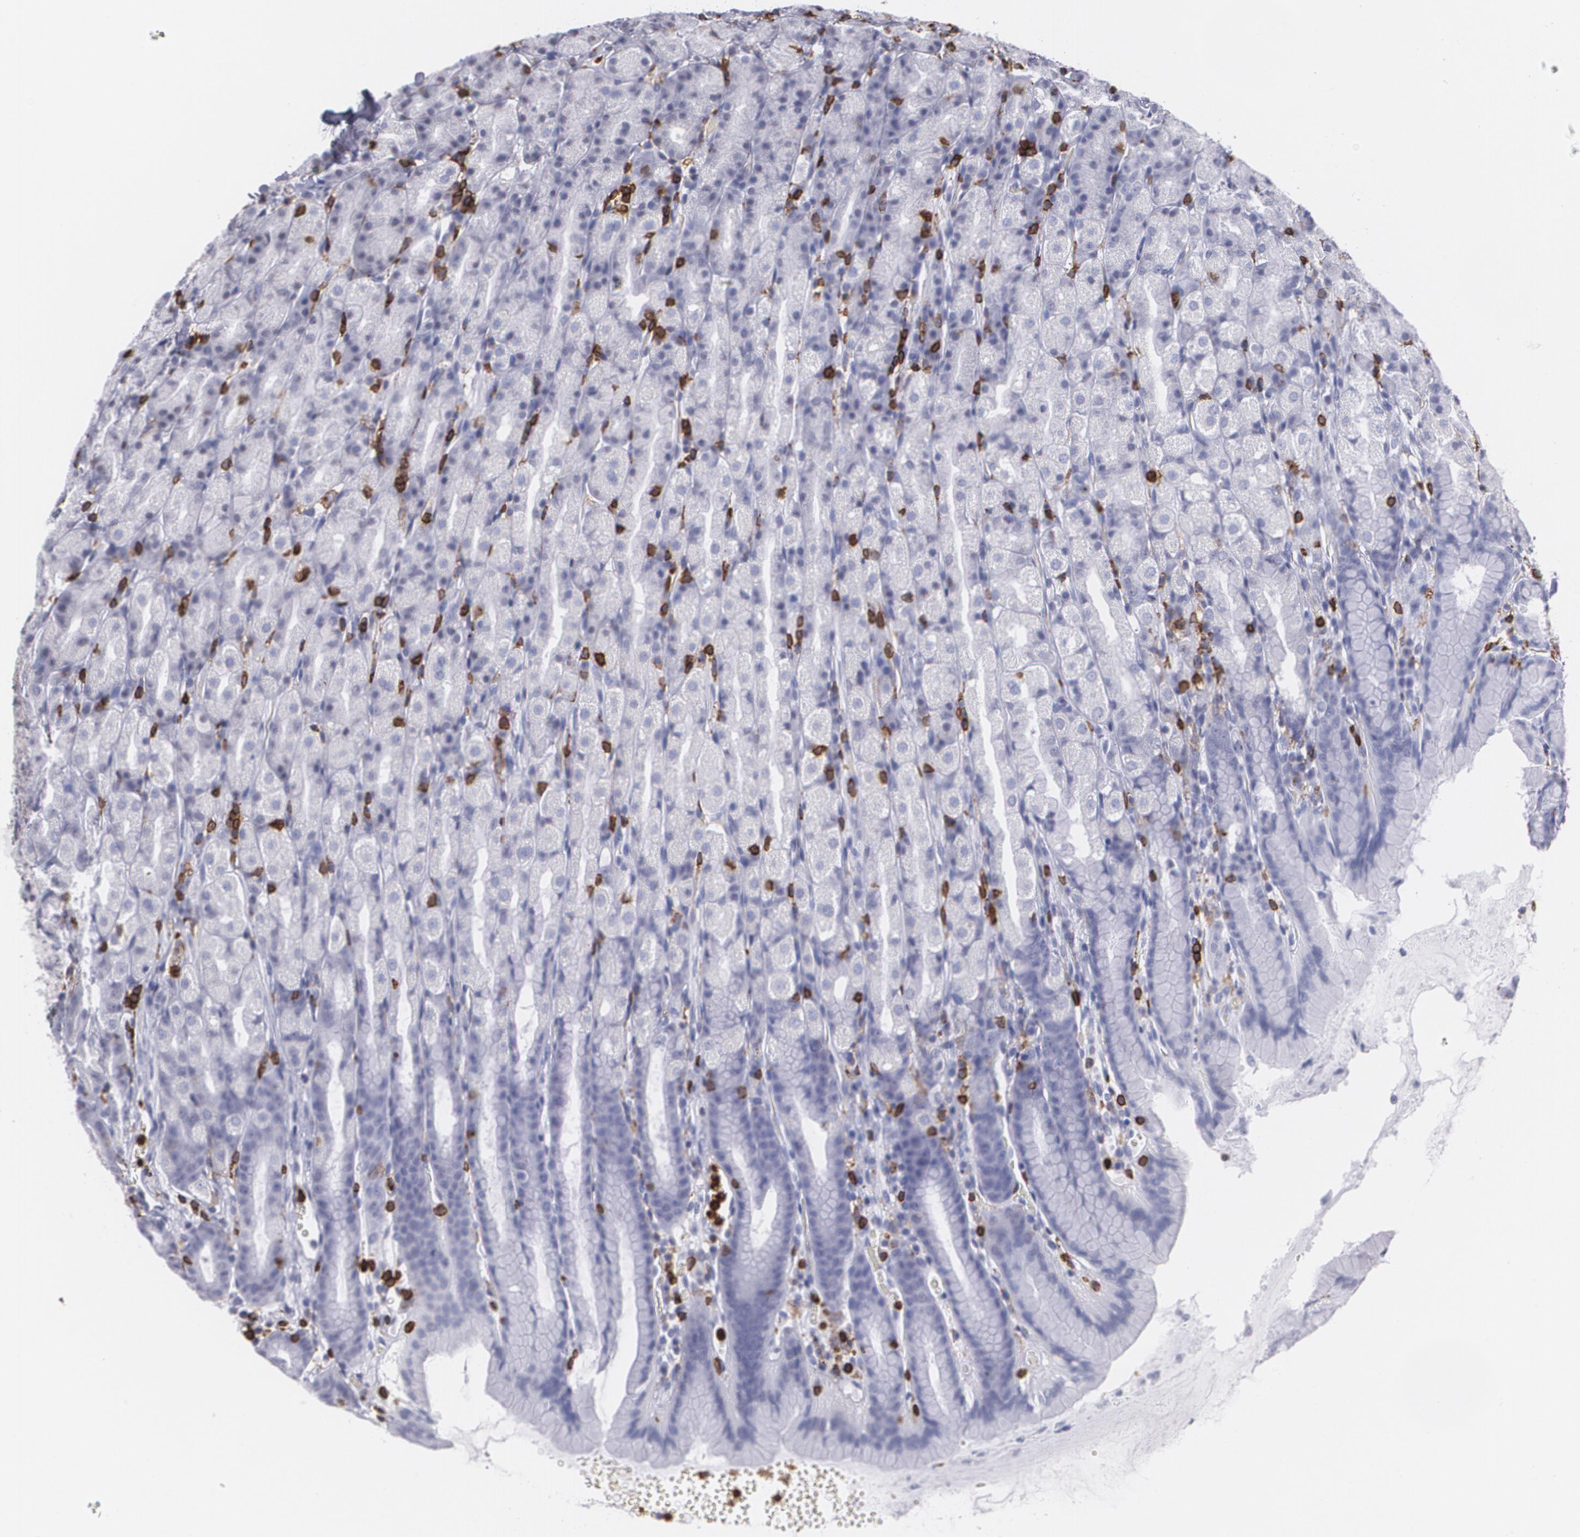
{"staining": {"intensity": "negative", "quantity": "none", "location": "none"}, "tissue": "stomach", "cell_type": "Glandular cells", "image_type": "normal", "snomed": [{"axis": "morphology", "description": "Normal tissue, NOS"}, {"axis": "topography", "description": "Stomach, upper"}], "caption": "This is a histopathology image of IHC staining of benign stomach, which shows no staining in glandular cells.", "gene": "PTPRC", "patient": {"sex": "male", "age": 68}}